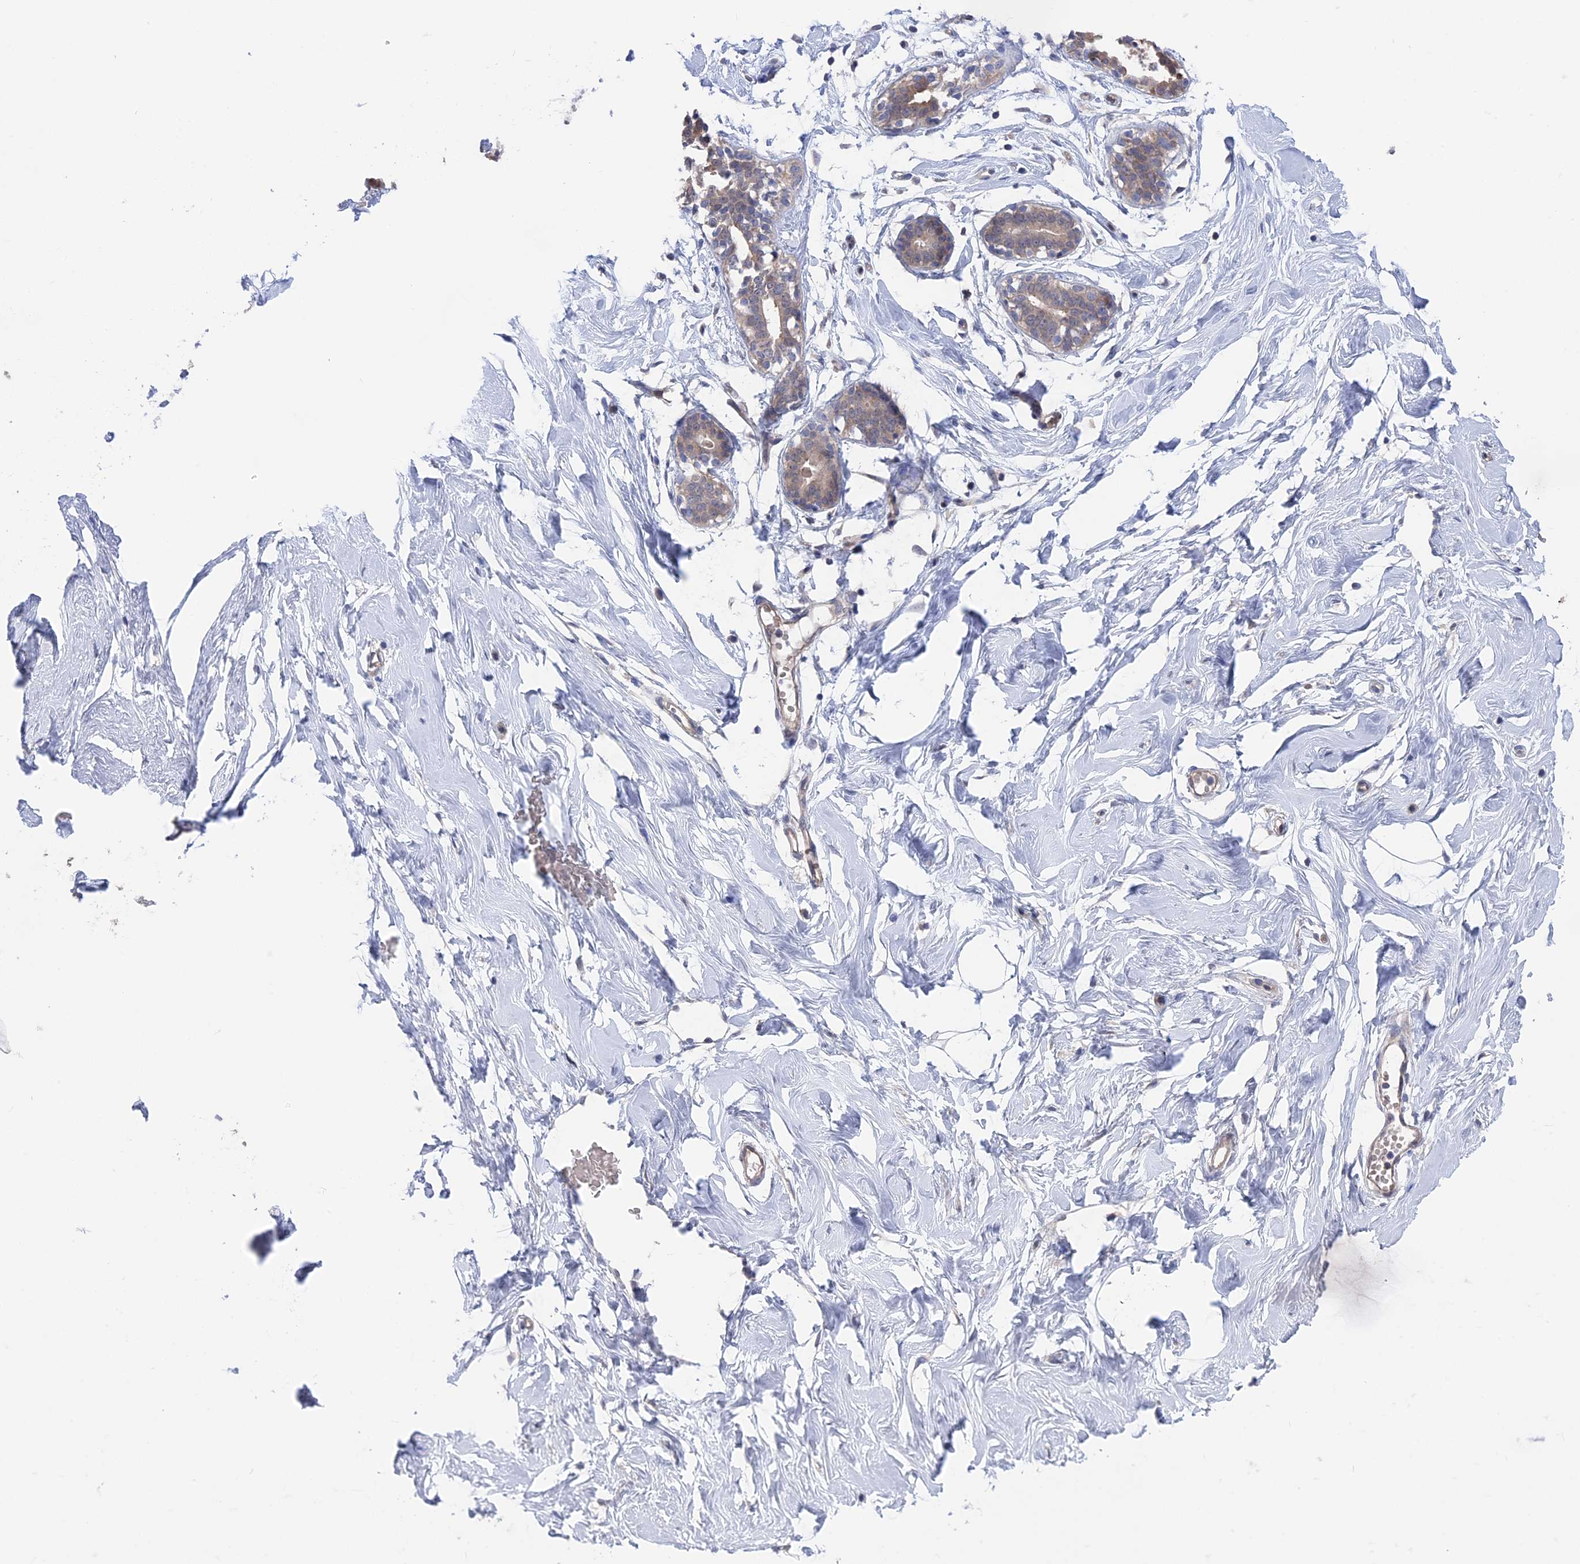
{"staining": {"intensity": "negative", "quantity": "none", "location": "none"}, "tissue": "breast", "cell_type": "Adipocytes", "image_type": "normal", "snomed": [{"axis": "morphology", "description": "Normal tissue, NOS"}, {"axis": "morphology", "description": "Adenoma, NOS"}, {"axis": "topography", "description": "Breast"}], "caption": "Protein analysis of normal breast shows no significant expression in adipocytes. Brightfield microscopy of immunohistochemistry stained with DAB (3,3'-diaminobenzidine) (brown) and hematoxylin (blue), captured at high magnification.", "gene": "NUTF2", "patient": {"sex": "female", "age": 23}}